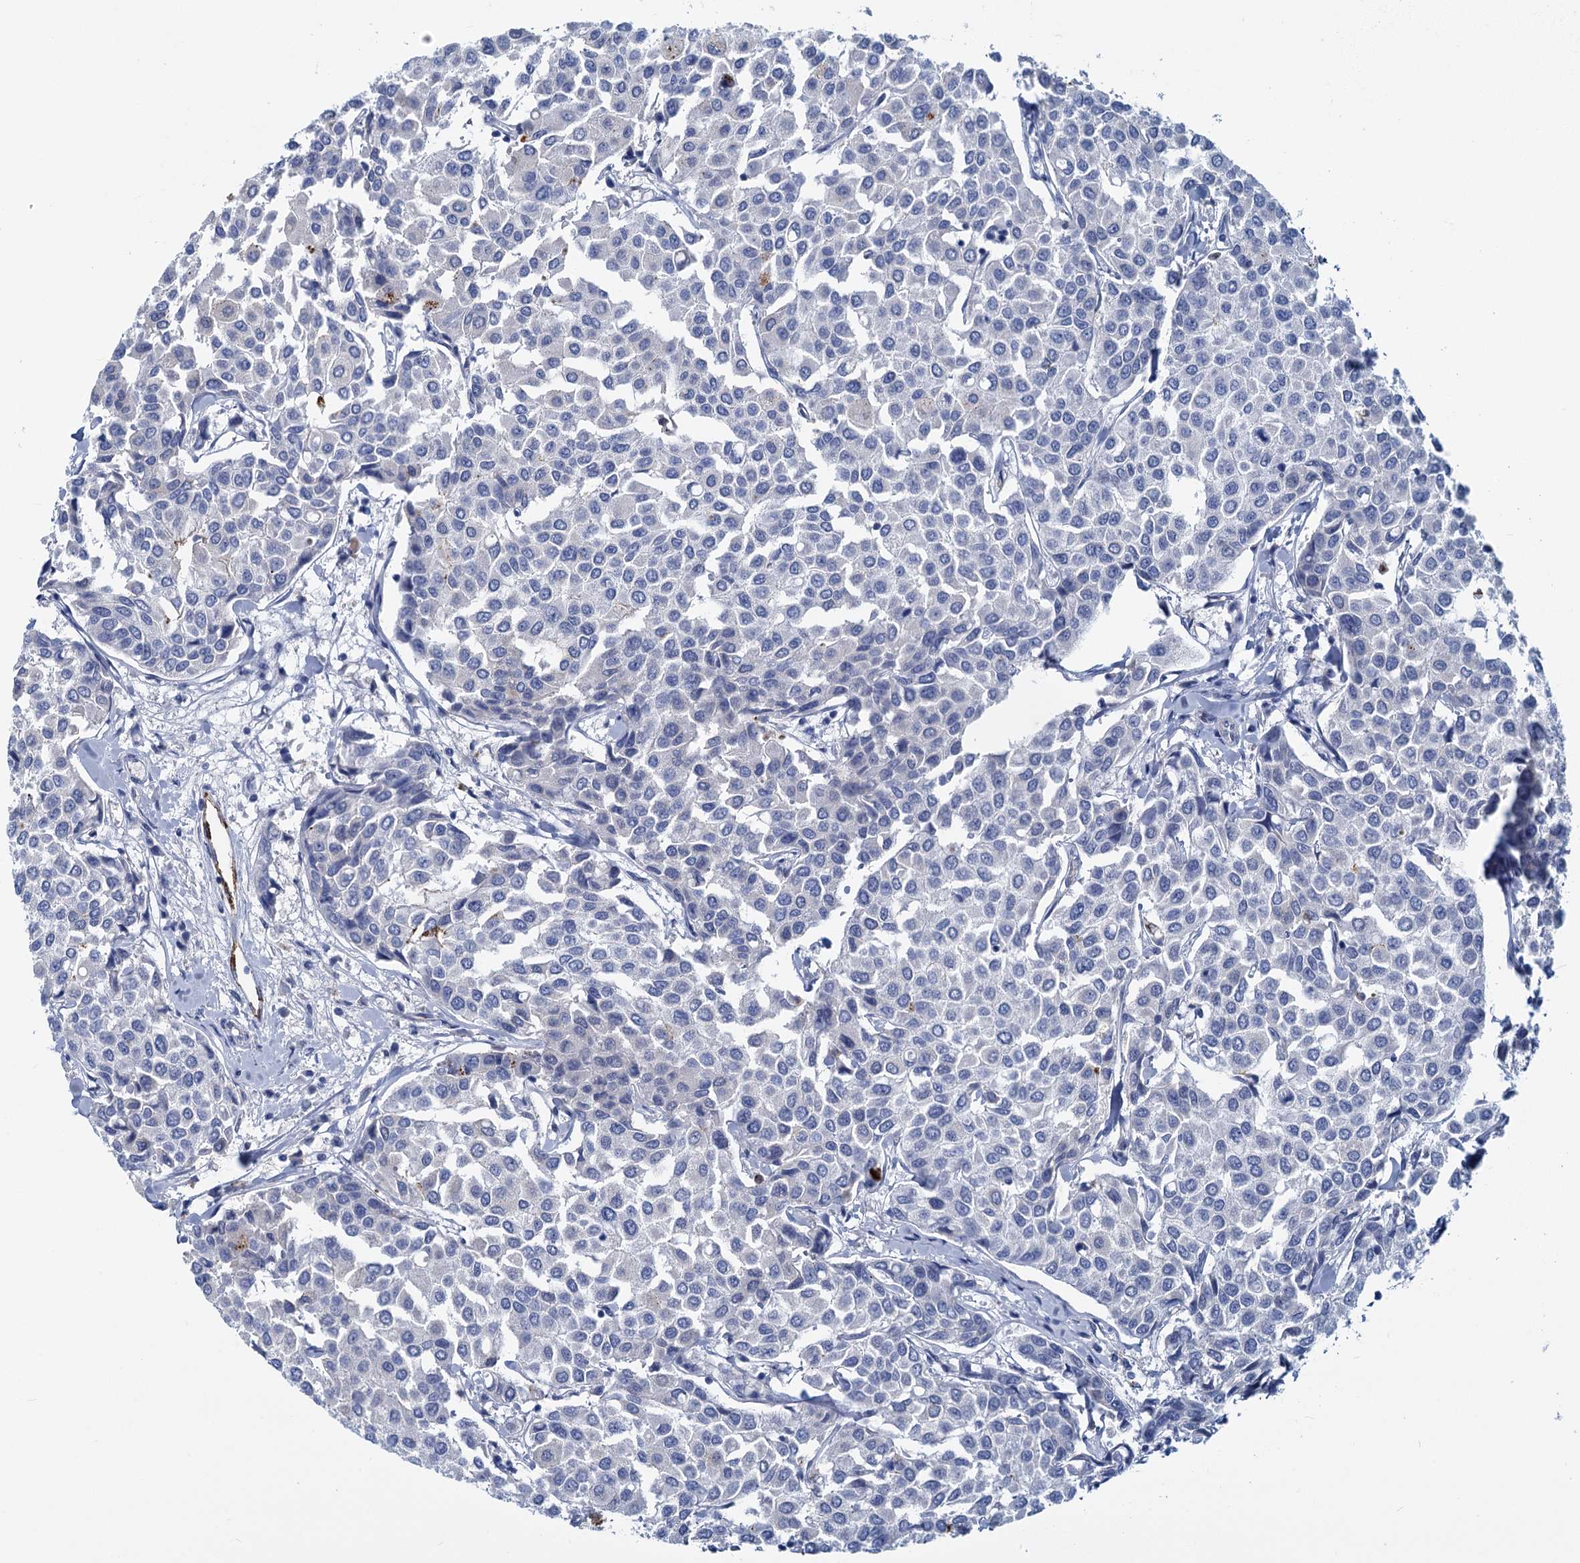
{"staining": {"intensity": "negative", "quantity": "none", "location": "none"}, "tissue": "breast cancer", "cell_type": "Tumor cells", "image_type": "cancer", "snomed": [{"axis": "morphology", "description": "Duct carcinoma"}, {"axis": "topography", "description": "Breast"}], "caption": "Immunohistochemistry (IHC) of human breast intraductal carcinoma reveals no expression in tumor cells.", "gene": "INSC", "patient": {"sex": "female", "age": 55}}